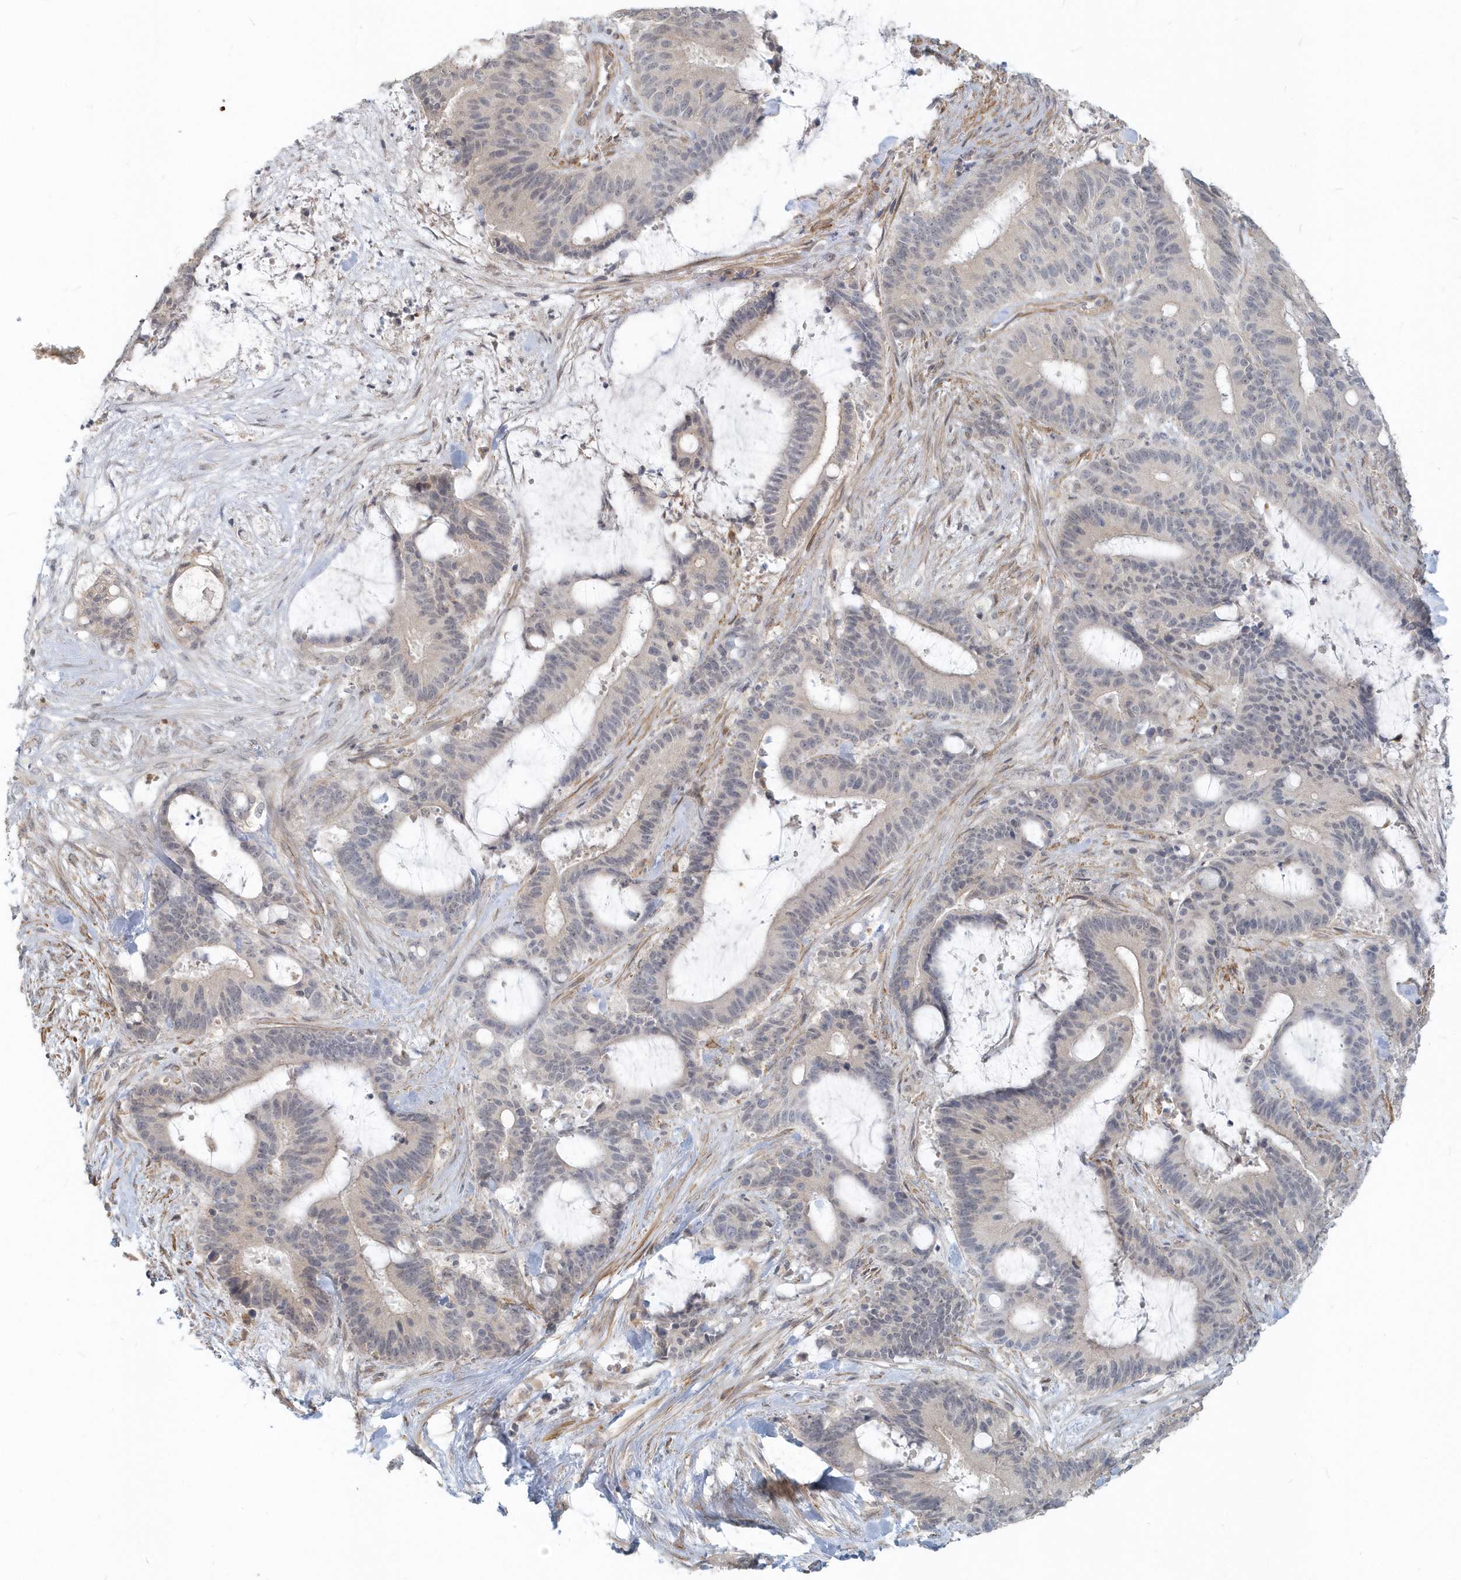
{"staining": {"intensity": "negative", "quantity": "none", "location": "none"}, "tissue": "liver cancer", "cell_type": "Tumor cells", "image_type": "cancer", "snomed": [{"axis": "morphology", "description": "Normal tissue, NOS"}, {"axis": "morphology", "description": "Cholangiocarcinoma"}, {"axis": "topography", "description": "Liver"}, {"axis": "topography", "description": "Peripheral nerve tissue"}], "caption": "The histopathology image demonstrates no significant expression in tumor cells of cholangiocarcinoma (liver).", "gene": "NAPB", "patient": {"sex": "female", "age": 73}}